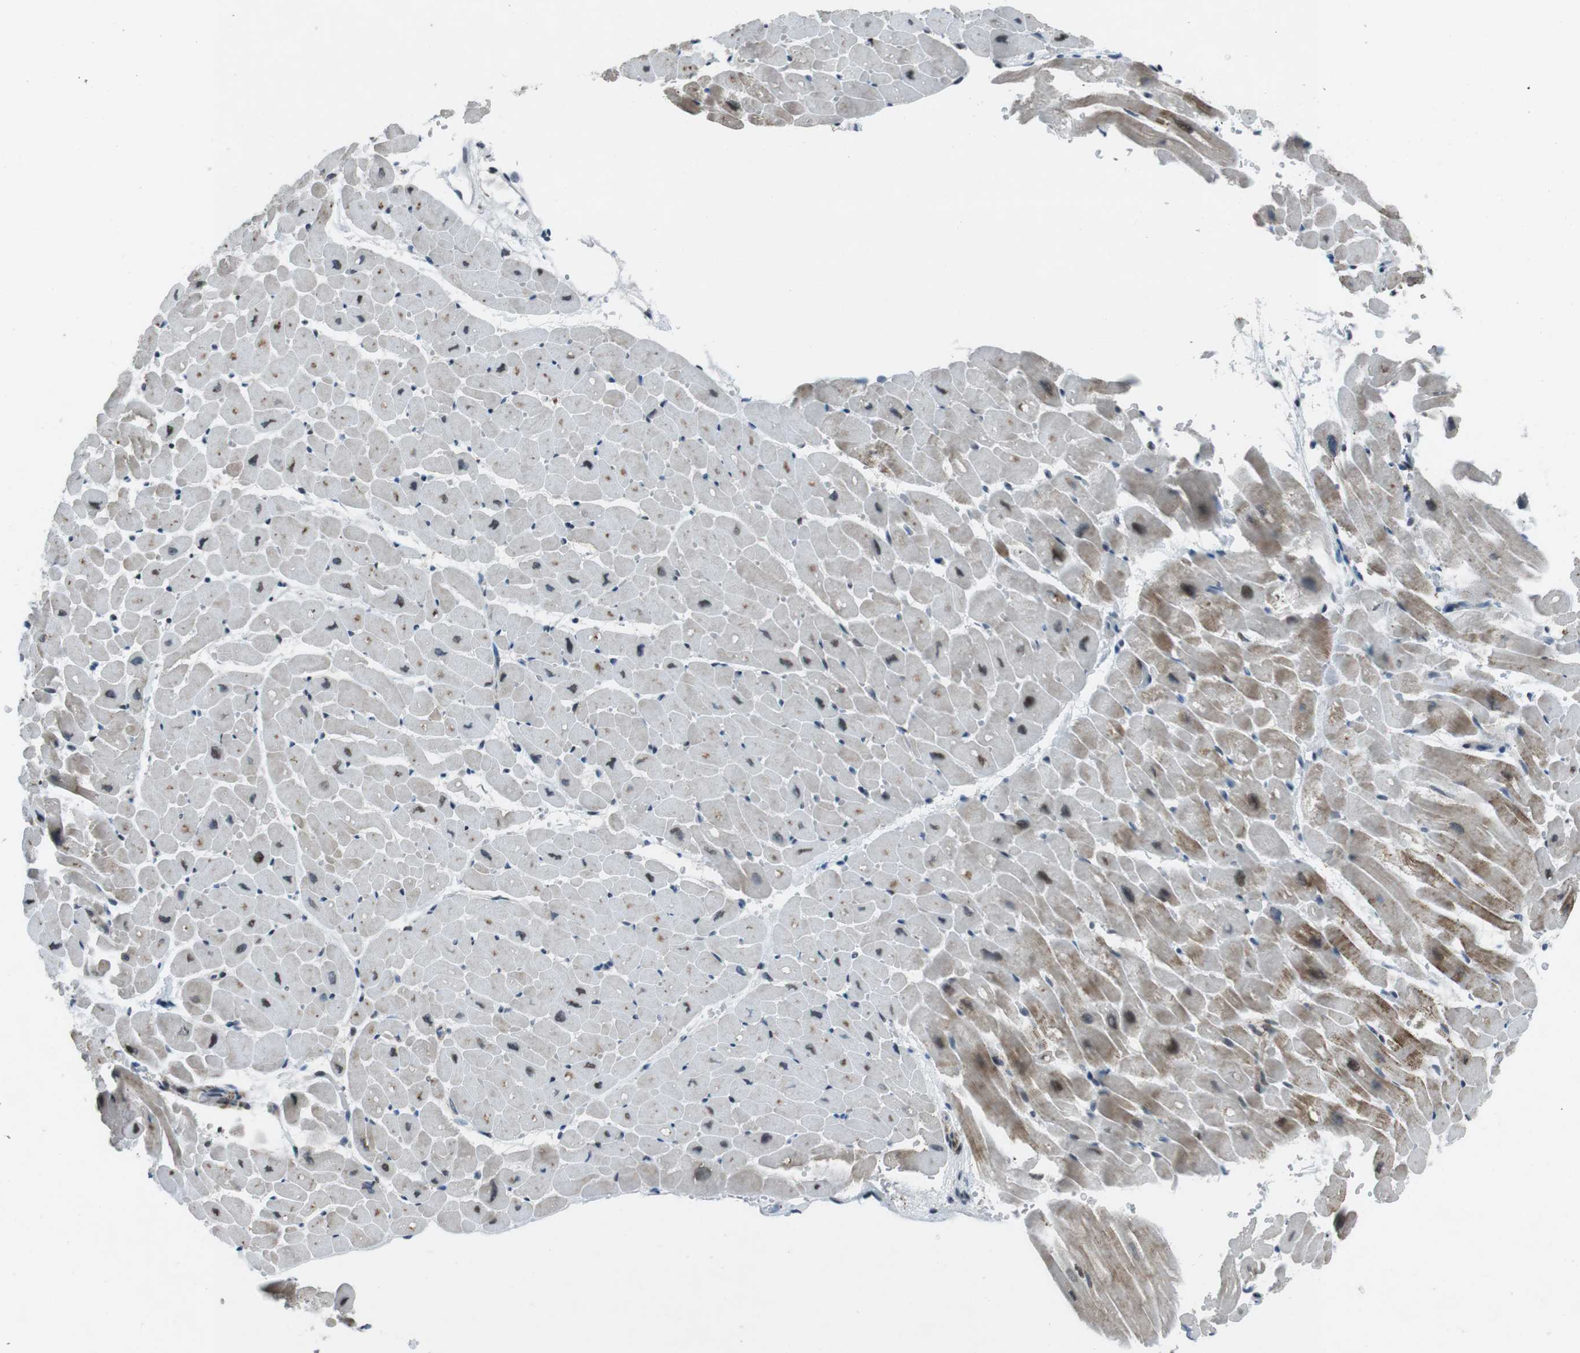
{"staining": {"intensity": "moderate", "quantity": "25%-75%", "location": "cytoplasmic/membranous,nuclear"}, "tissue": "heart muscle", "cell_type": "Cardiomyocytes", "image_type": "normal", "snomed": [{"axis": "morphology", "description": "Normal tissue, NOS"}, {"axis": "topography", "description": "Heart"}], "caption": "Immunohistochemical staining of benign heart muscle exhibits moderate cytoplasmic/membranous,nuclear protein expression in about 25%-75% of cardiomyocytes.", "gene": "PBRM1", "patient": {"sex": "male", "age": 45}}